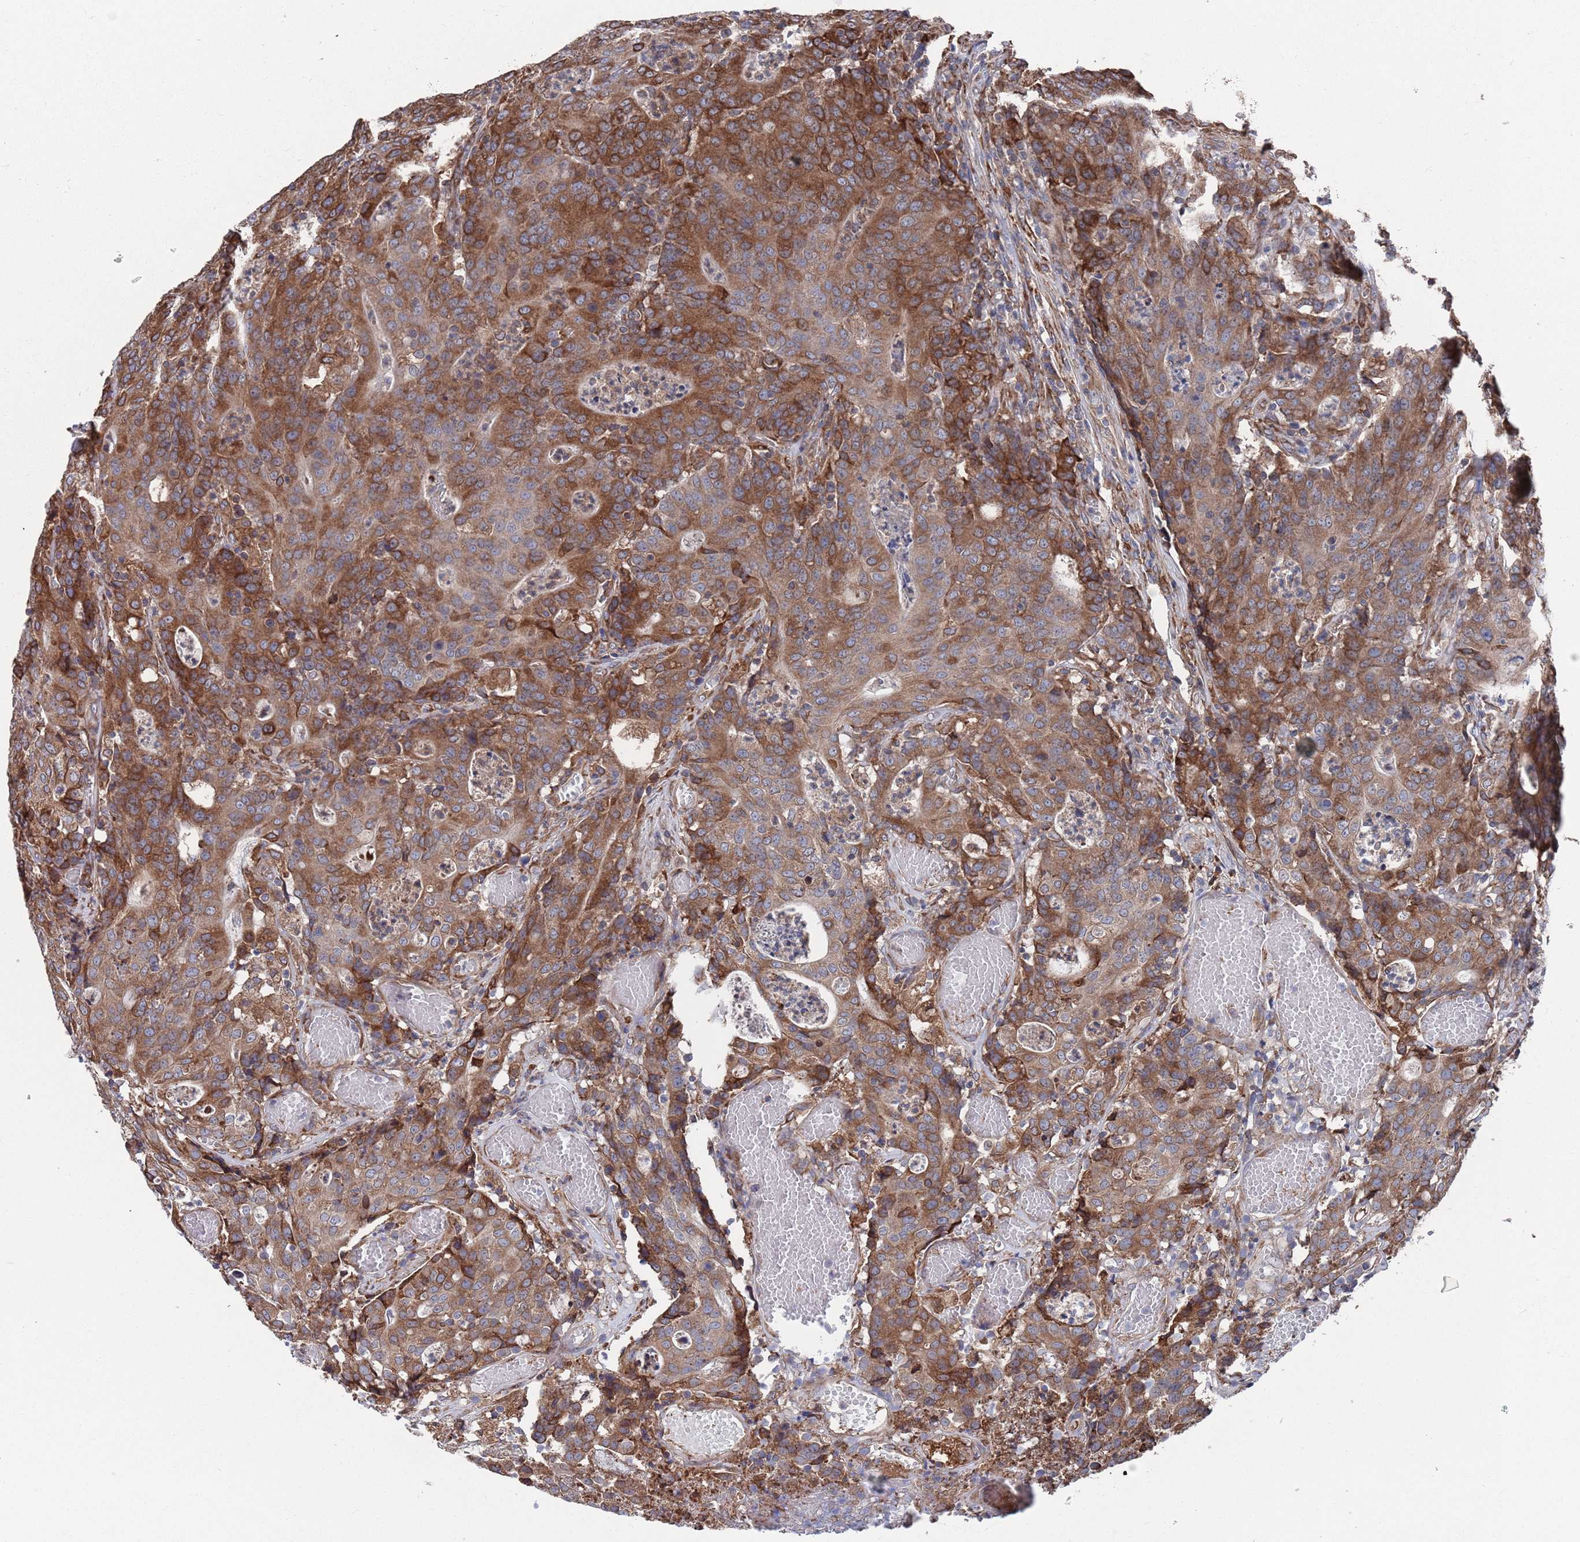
{"staining": {"intensity": "moderate", "quantity": ">75%", "location": "cytoplasmic/membranous"}, "tissue": "colorectal cancer", "cell_type": "Tumor cells", "image_type": "cancer", "snomed": [{"axis": "morphology", "description": "Adenocarcinoma, NOS"}, {"axis": "topography", "description": "Colon"}], "caption": "High-magnification brightfield microscopy of colorectal cancer stained with DAB (brown) and counterstained with hematoxylin (blue). tumor cells exhibit moderate cytoplasmic/membranous positivity is appreciated in approximately>75% of cells.", "gene": "GID8", "patient": {"sex": "male", "age": 83}}